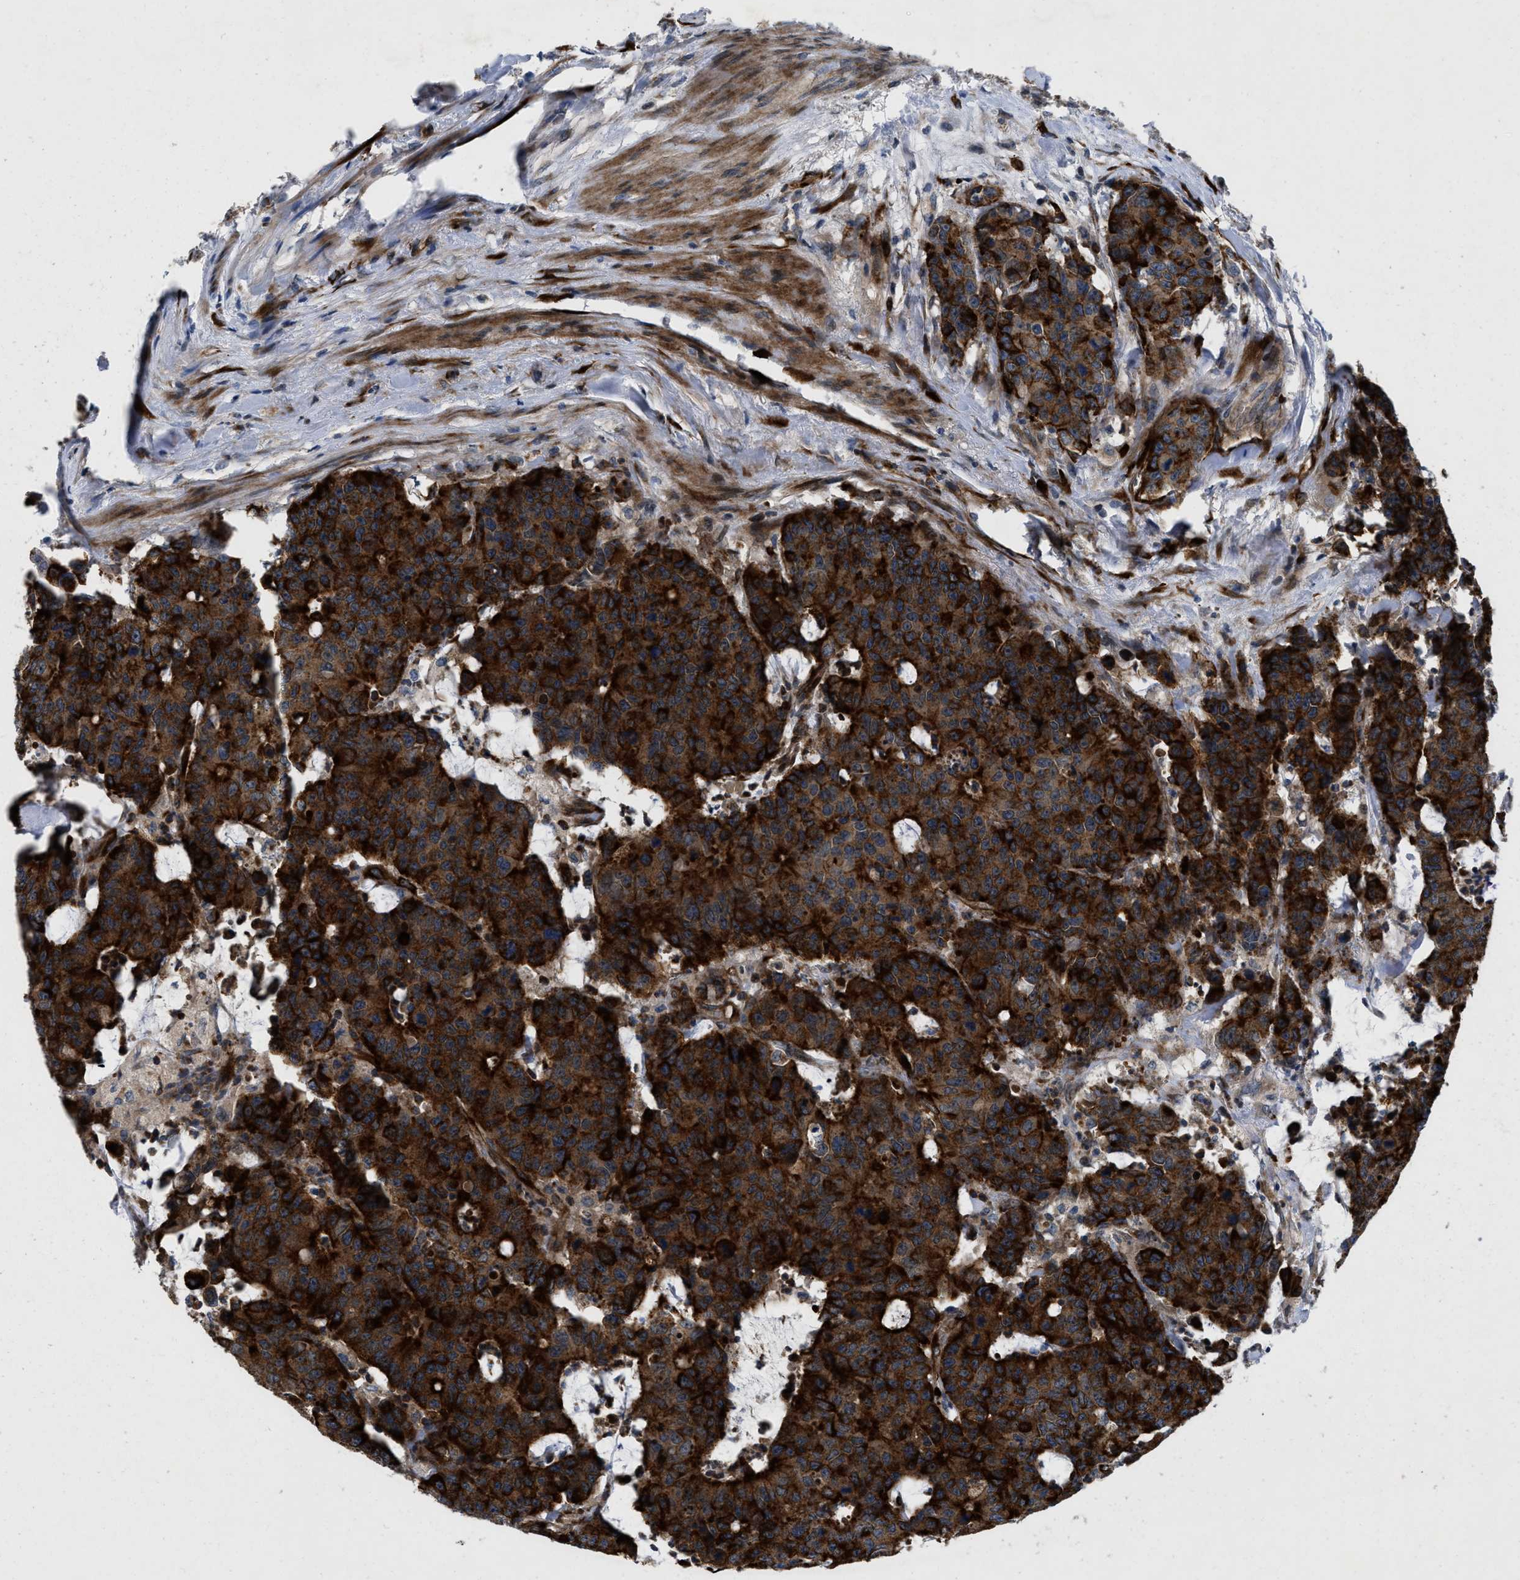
{"staining": {"intensity": "strong", "quantity": ">75%", "location": "cytoplasmic/membranous"}, "tissue": "colorectal cancer", "cell_type": "Tumor cells", "image_type": "cancer", "snomed": [{"axis": "morphology", "description": "Adenocarcinoma, NOS"}, {"axis": "topography", "description": "Colon"}], "caption": "Immunohistochemistry staining of colorectal adenocarcinoma, which reveals high levels of strong cytoplasmic/membranous expression in about >75% of tumor cells indicating strong cytoplasmic/membranous protein expression. The staining was performed using DAB (brown) for protein detection and nuclei were counterstained in hematoxylin (blue).", "gene": "HSPA12B", "patient": {"sex": "female", "age": 86}}